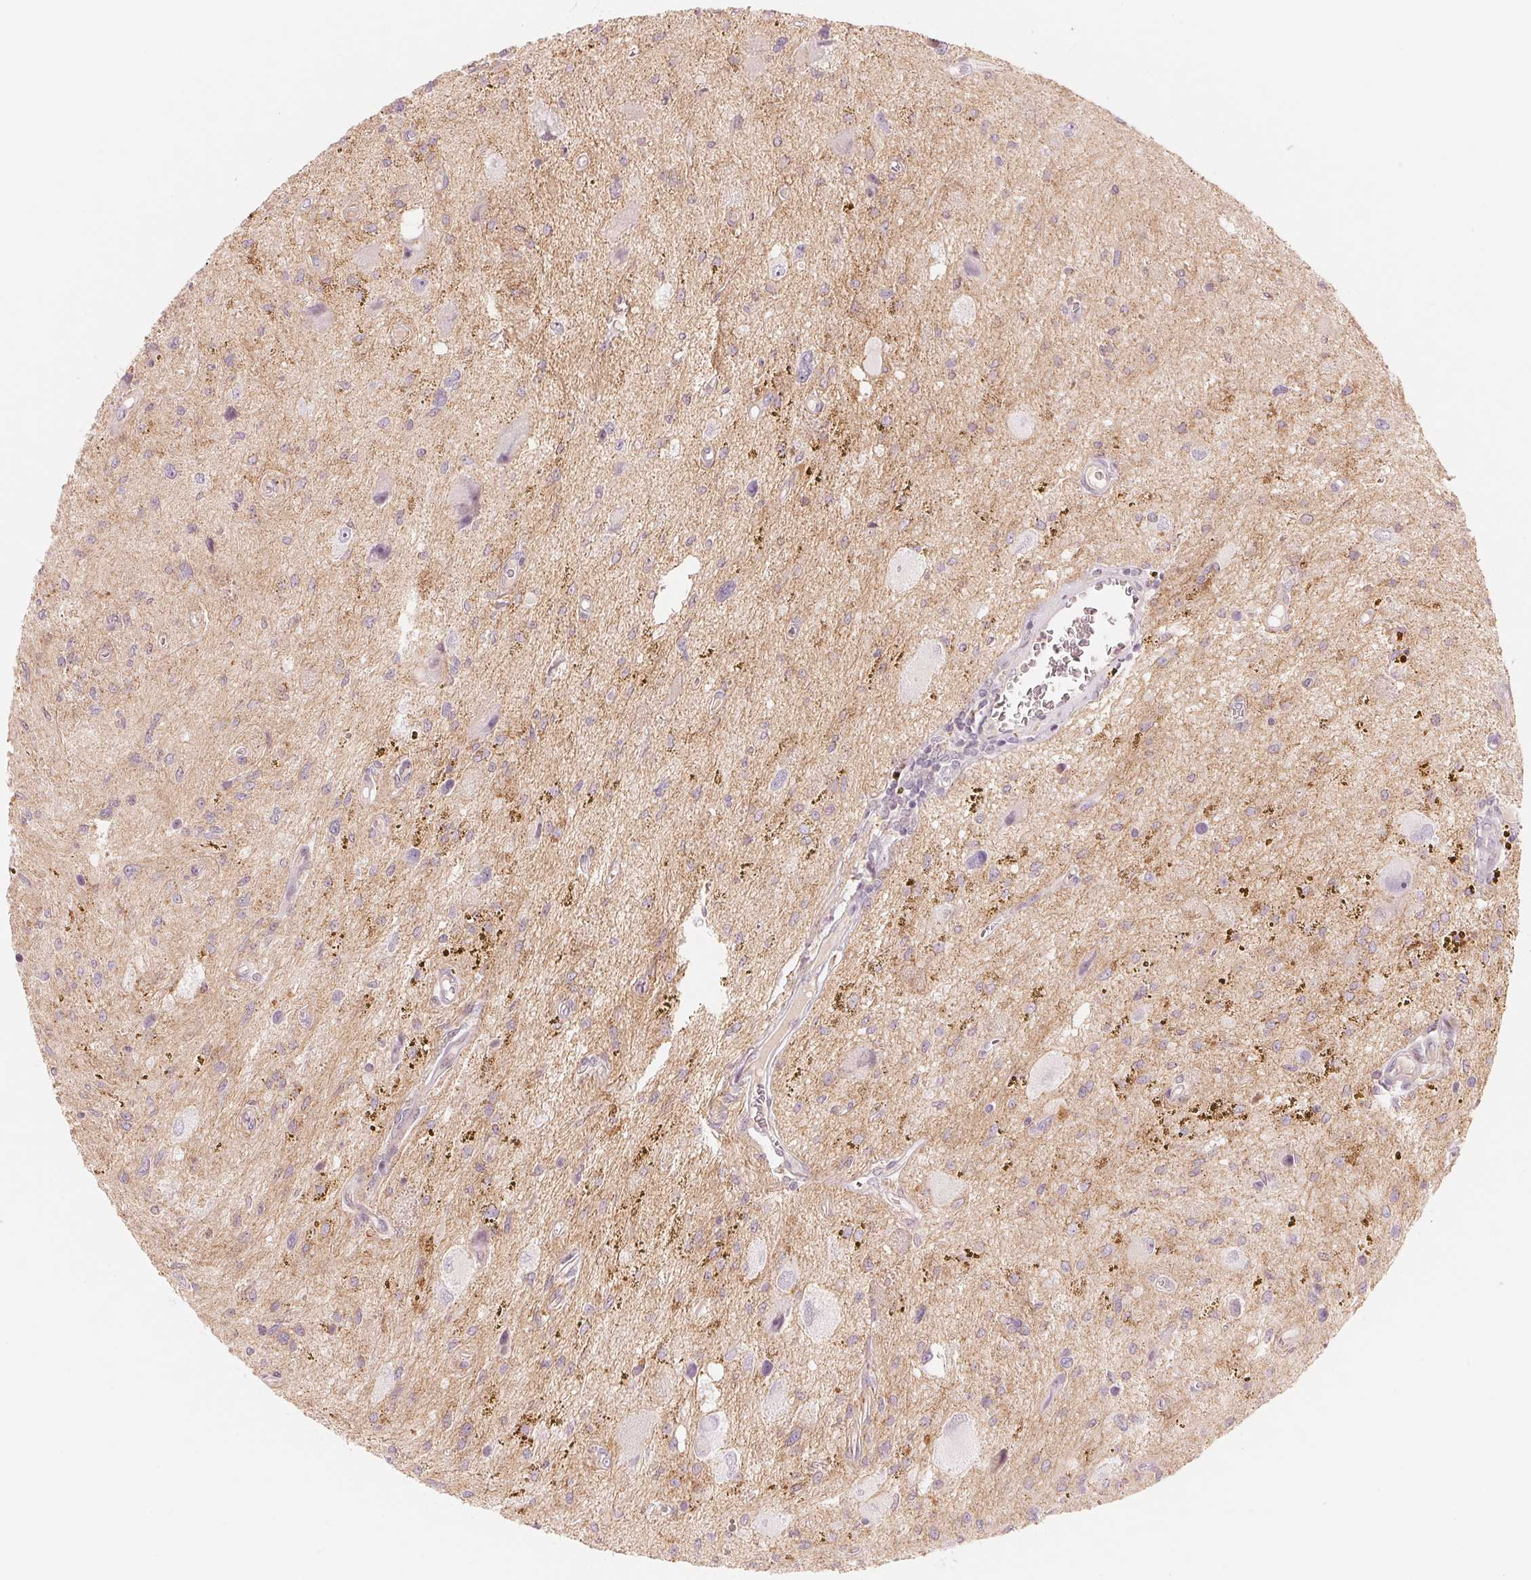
{"staining": {"intensity": "negative", "quantity": "none", "location": "none"}, "tissue": "glioma", "cell_type": "Tumor cells", "image_type": "cancer", "snomed": [{"axis": "morphology", "description": "Glioma, malignant, Low grade"}, {"axis": "topography", "description": "Cerebellum"}], "caption": "IHC of human glioma exhibits no staining in tumor cells.", "gene": "SLC17A4", "patient": {"sex": "female", "age": 14}}